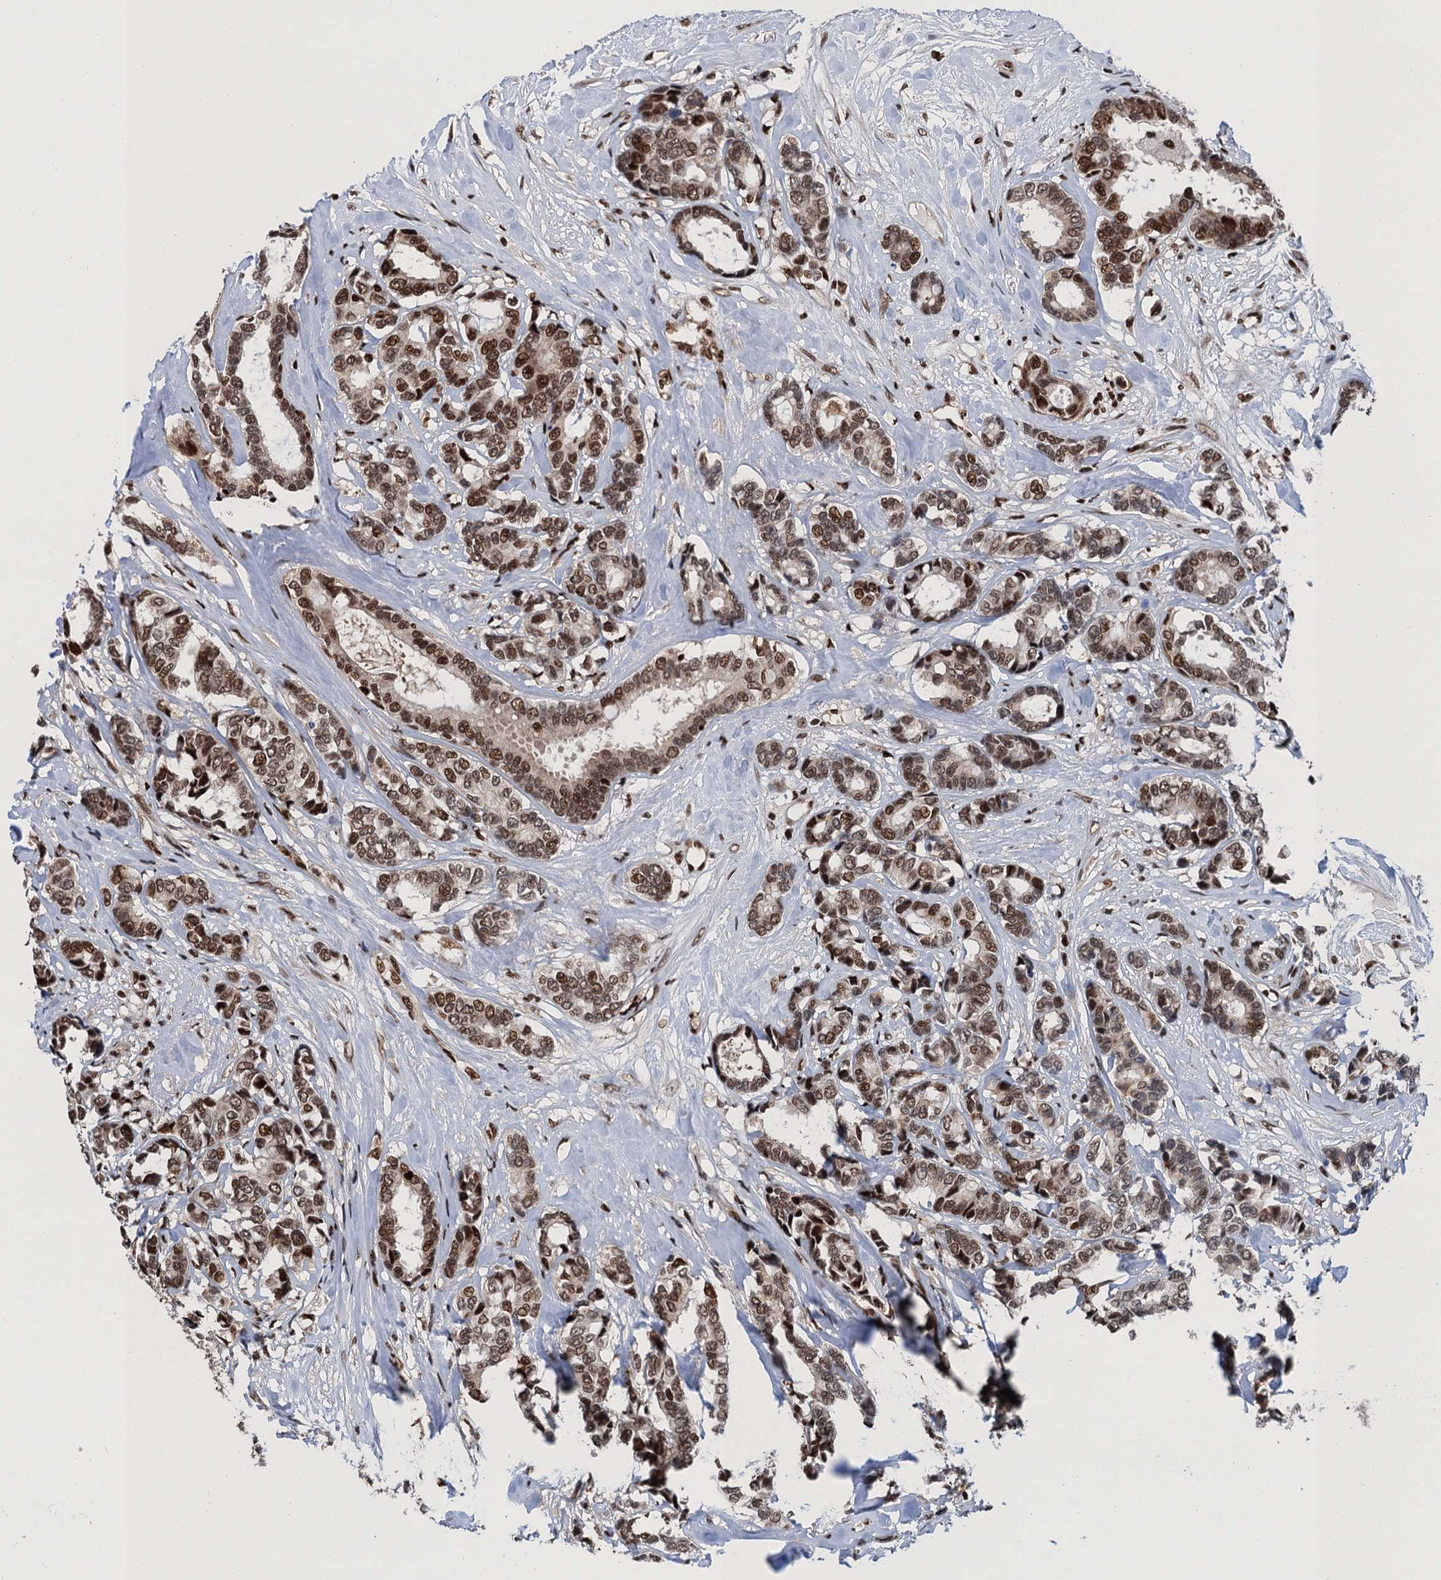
{"staining": {"intensity": "moderate", "quantity": ">75%", "location": "nuclear"}, "tissue": "breast cancer", "cell_type": "Tumor cells", "image_type": "cancer", "snomed": [{"axis": "morphology", "description": "Duct carcinoma"}, {"axis": "topography", "description": "Breast"}], "caption": "Protein staining of breast cancer (invasive ductal carcinoma) tissue demonstrates moderate nuclear staining in approximately >75% of tumor cells.", "gene": "PPP4R1", "patient": {"sex": "female", "age": 87}}